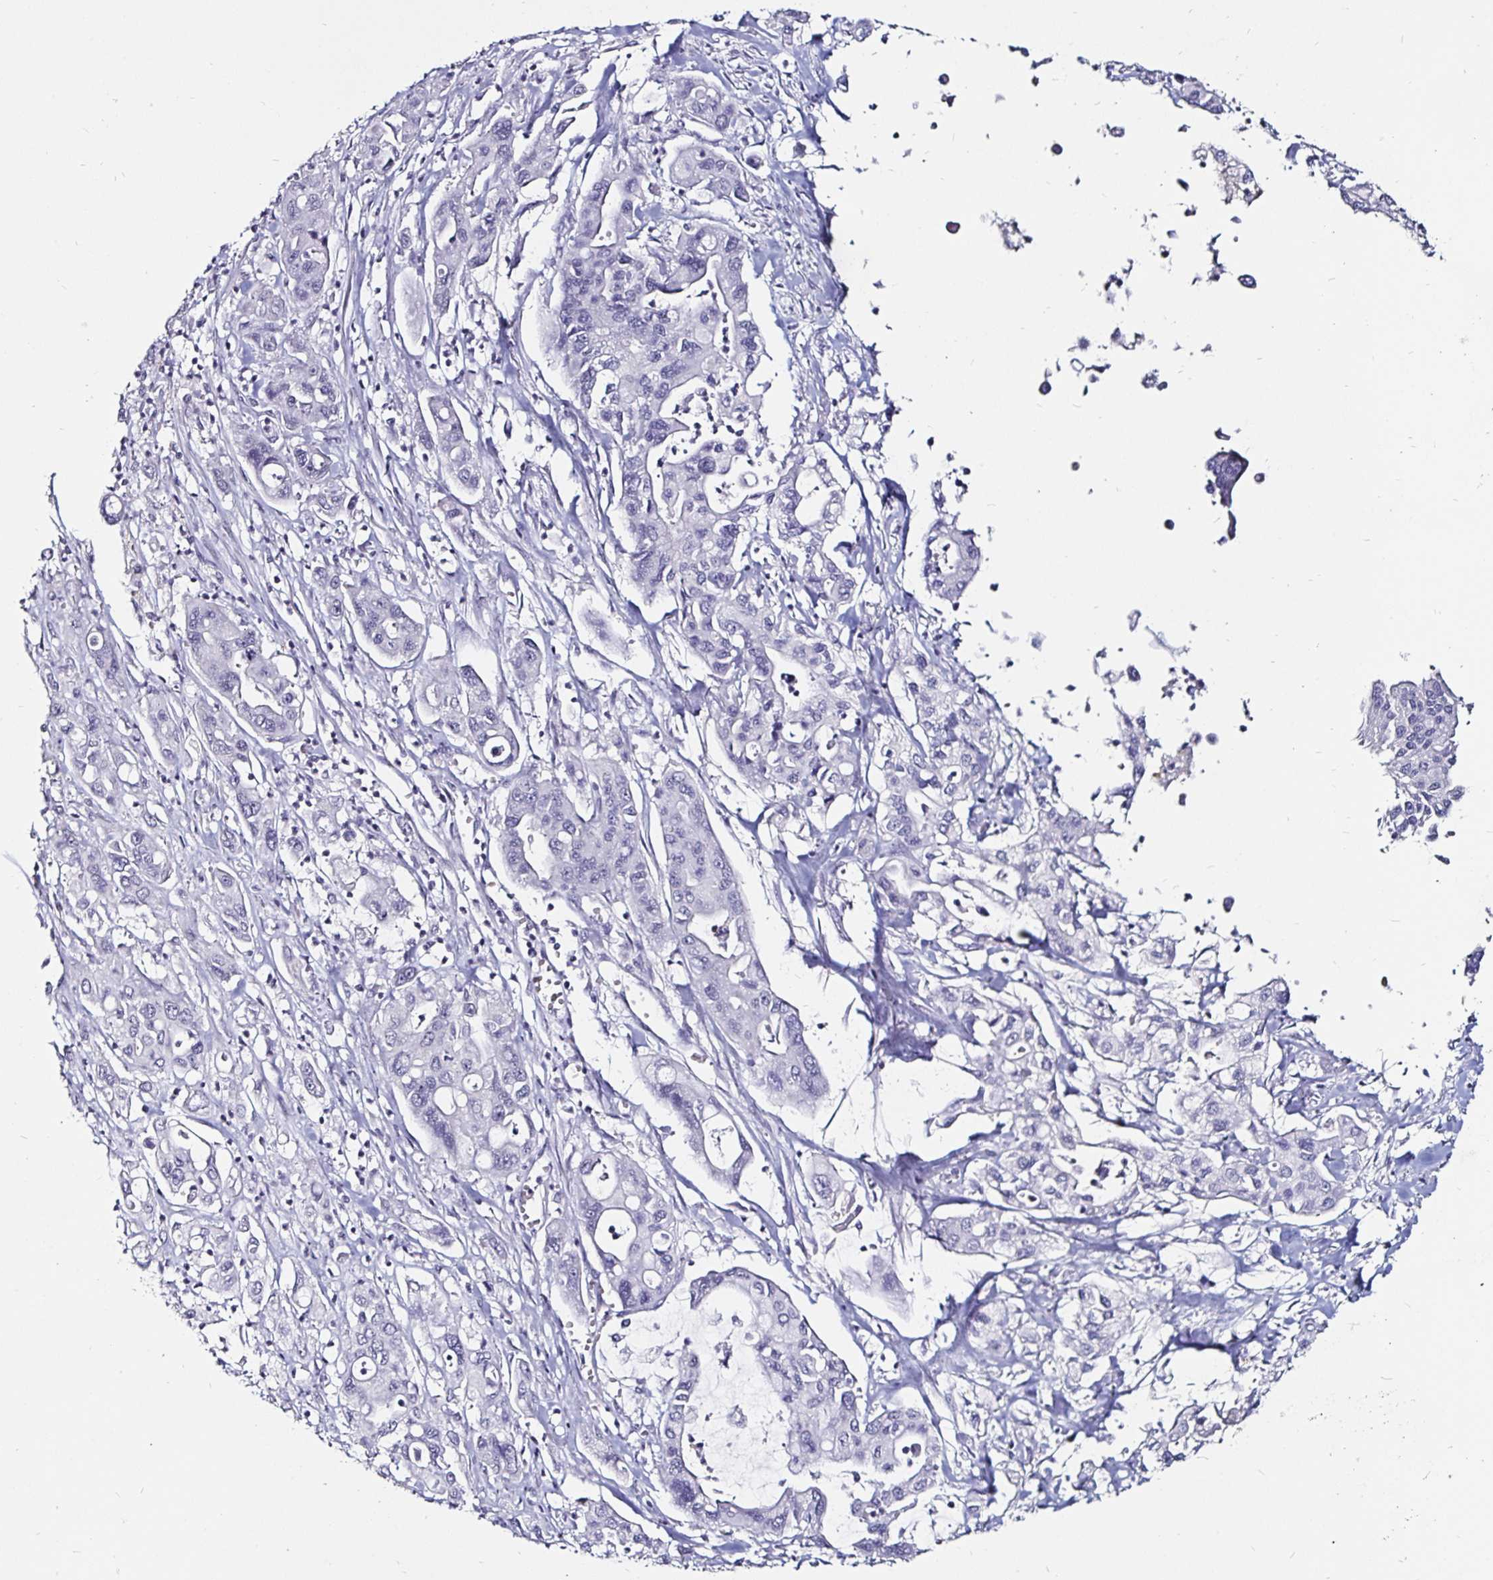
{"staining": {"intensity": "negative", "quantity": "none", "location": "none"}, "tissue": "pancreatic cancer", "cell_type": "Tumor cells", "image_type": "cancer", "snomed": [{"axis": "morphology", "description": "Adenocarcinoma, NOS"}, {"axis": "topography", "description": "Pancreas"}], "caption": "DAB (3,3'-diaminobenzidine) immunohistochemical staining of human adenocarcinoma (pancreatic) shows no significant positivity in tumor cells.", "gene": "FAIM2", "patient": {"sex": "male", "age": 62}}